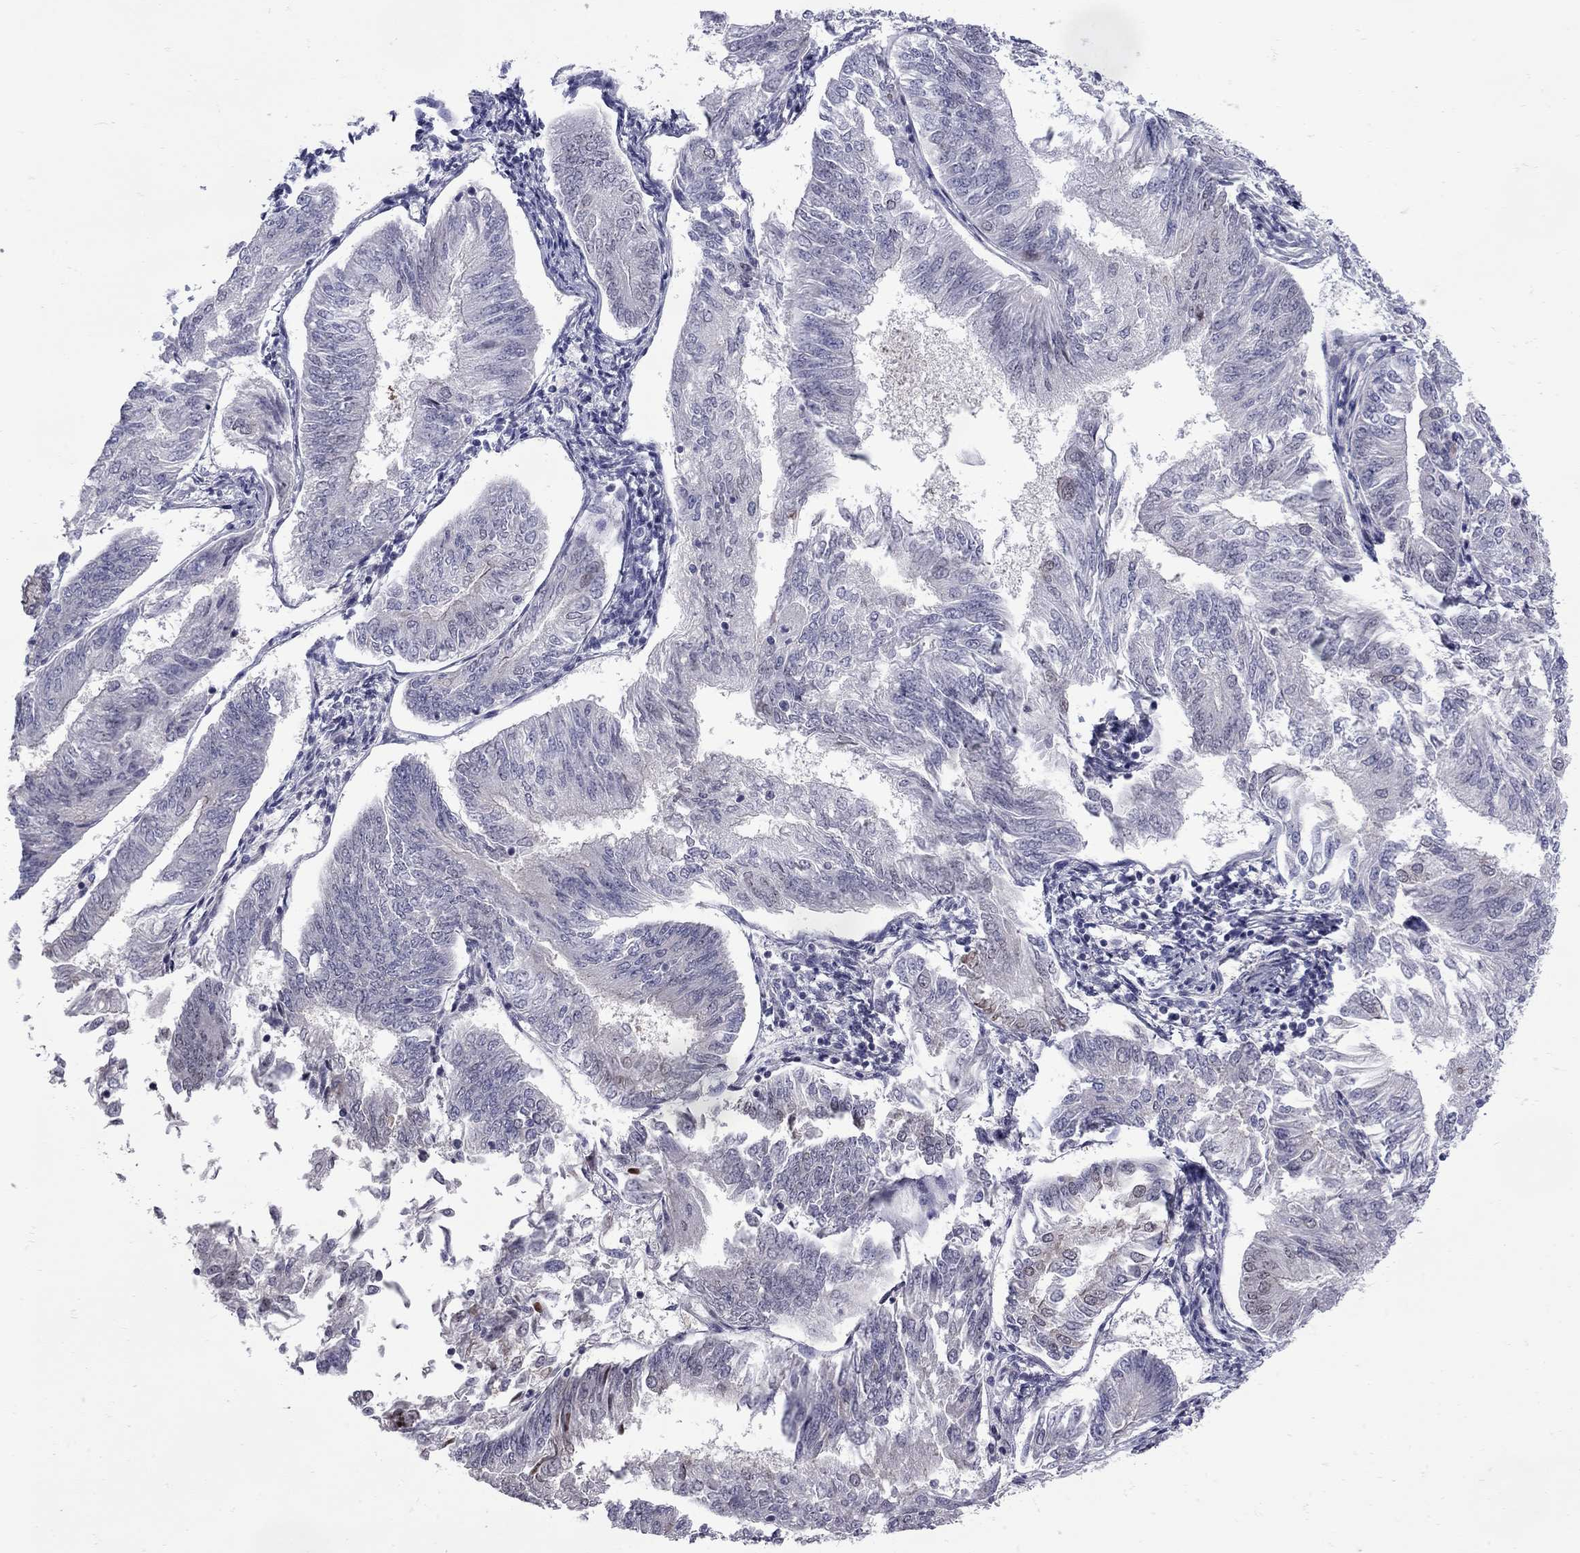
{"staining": {"intensity": "negative", "quantity": "none", "location": "none"}, "tissue": "endometrial cancer", "cell_type": "Tumor cells", "image_type": "cancer", "snomed": [{"axis": "morphology", "description": "Adenocarcinoma, NOS"}, {"axis": "topography", "description": "Endometrium"}], "caption": "This photomicrograph is of adenocarcinoma (endometrial) stained with IHC to label a protein in brown with the nuclei are counter-stained blue. There is no staining in tumor cells. (DAB (3,3'-diaminobenzidine) immunohistochemistry (IHC) with hematoxylin counter stain).", "gene": "NRARP", "patient": {"sex": "female", "age": 58}}